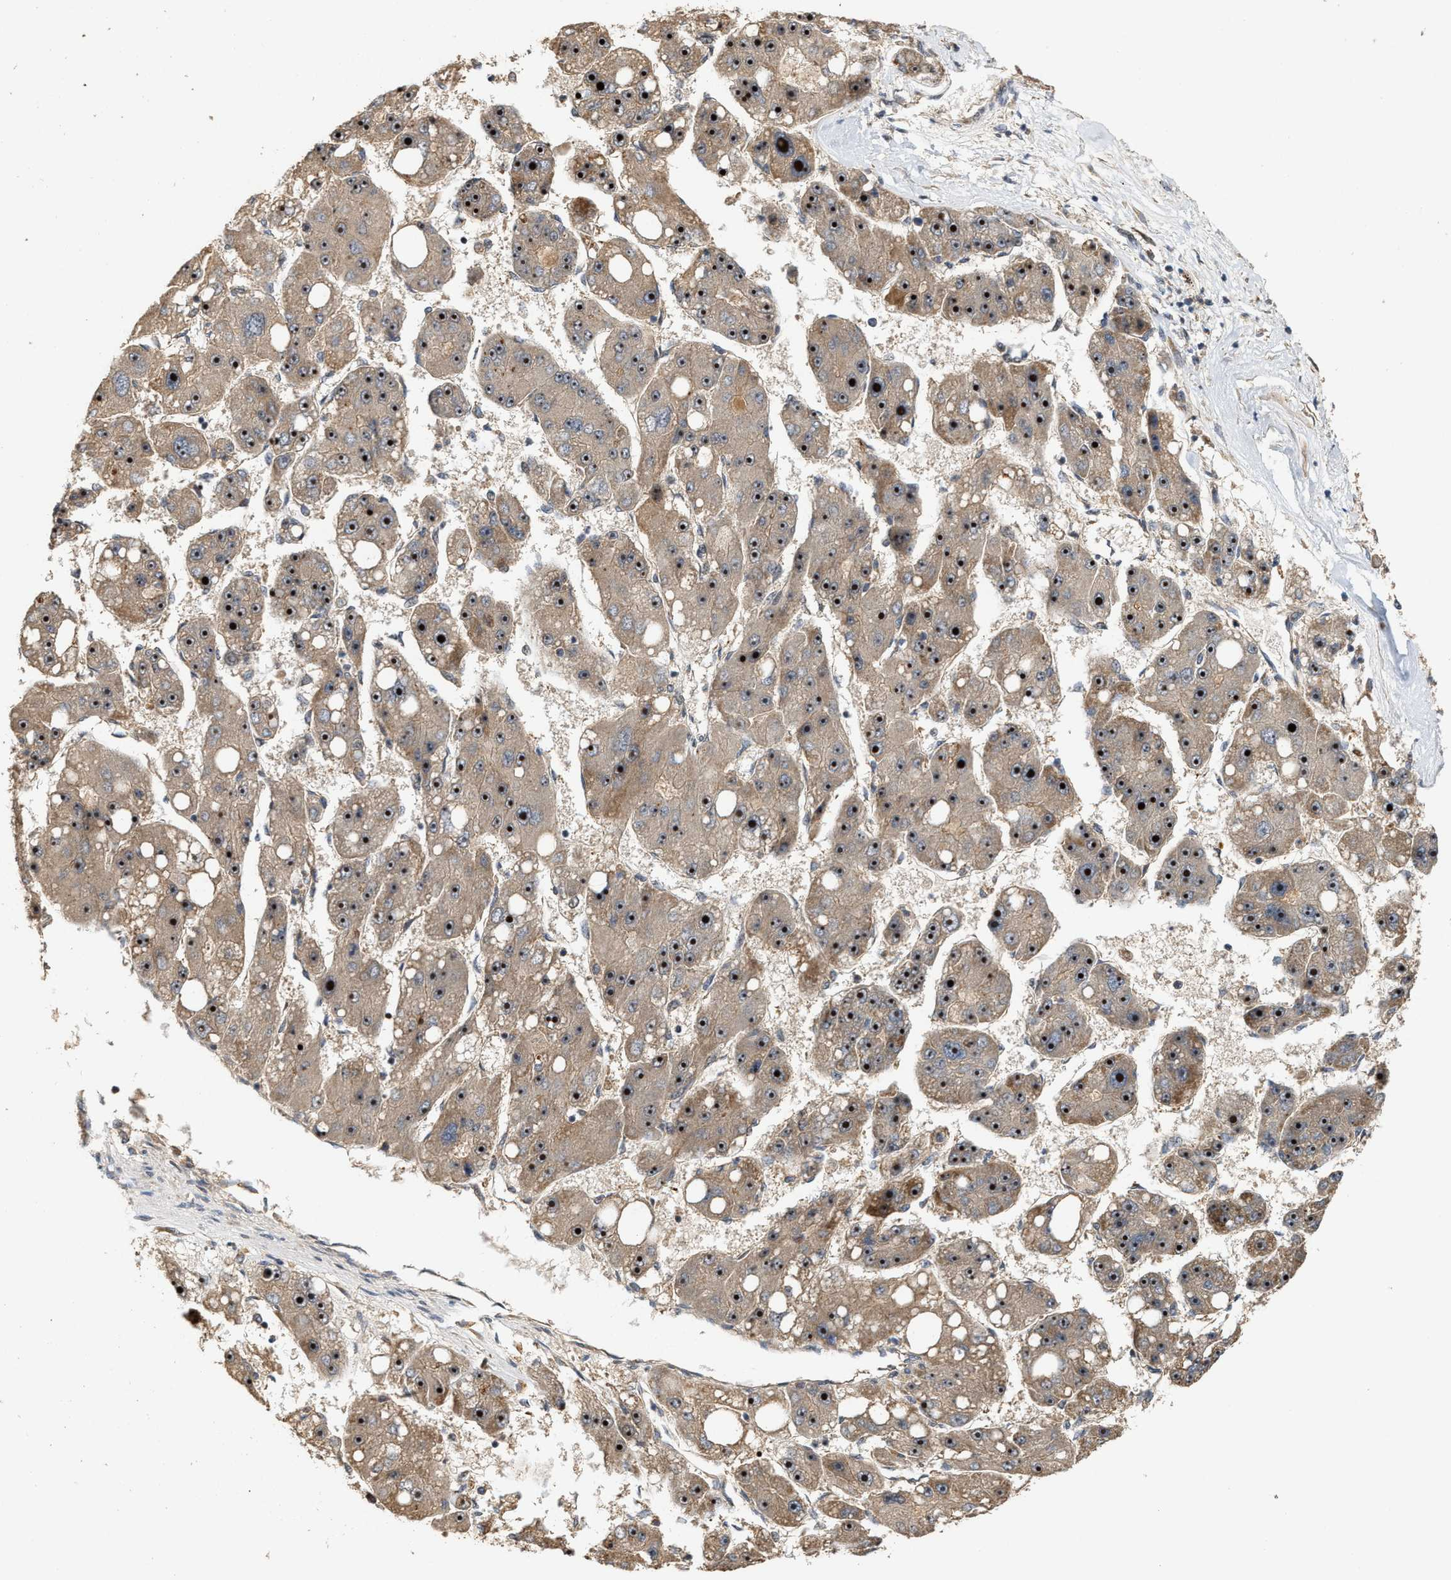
{"staining": {"intensity": "strong", "quantity": ">75%", "location": "cytoplasmic/membranous,nuclear"}, "tissue": "liver cancer", "cell_type": "Tumor cells", "image_type": "cancer", "snomed": [{"axis": "morphology", "description": "Carcinoma, Hepatocellular, NOS"}, {"axis": "topography", "description": "Liver"}], "caption": "Tumor cells reveal high levels of strong cytoplasmic/membranous and nuclear expression in about >75% of cells in liver cancer.", "gene": "ELP2", "patient": {"sex": "female", "age": 61}}